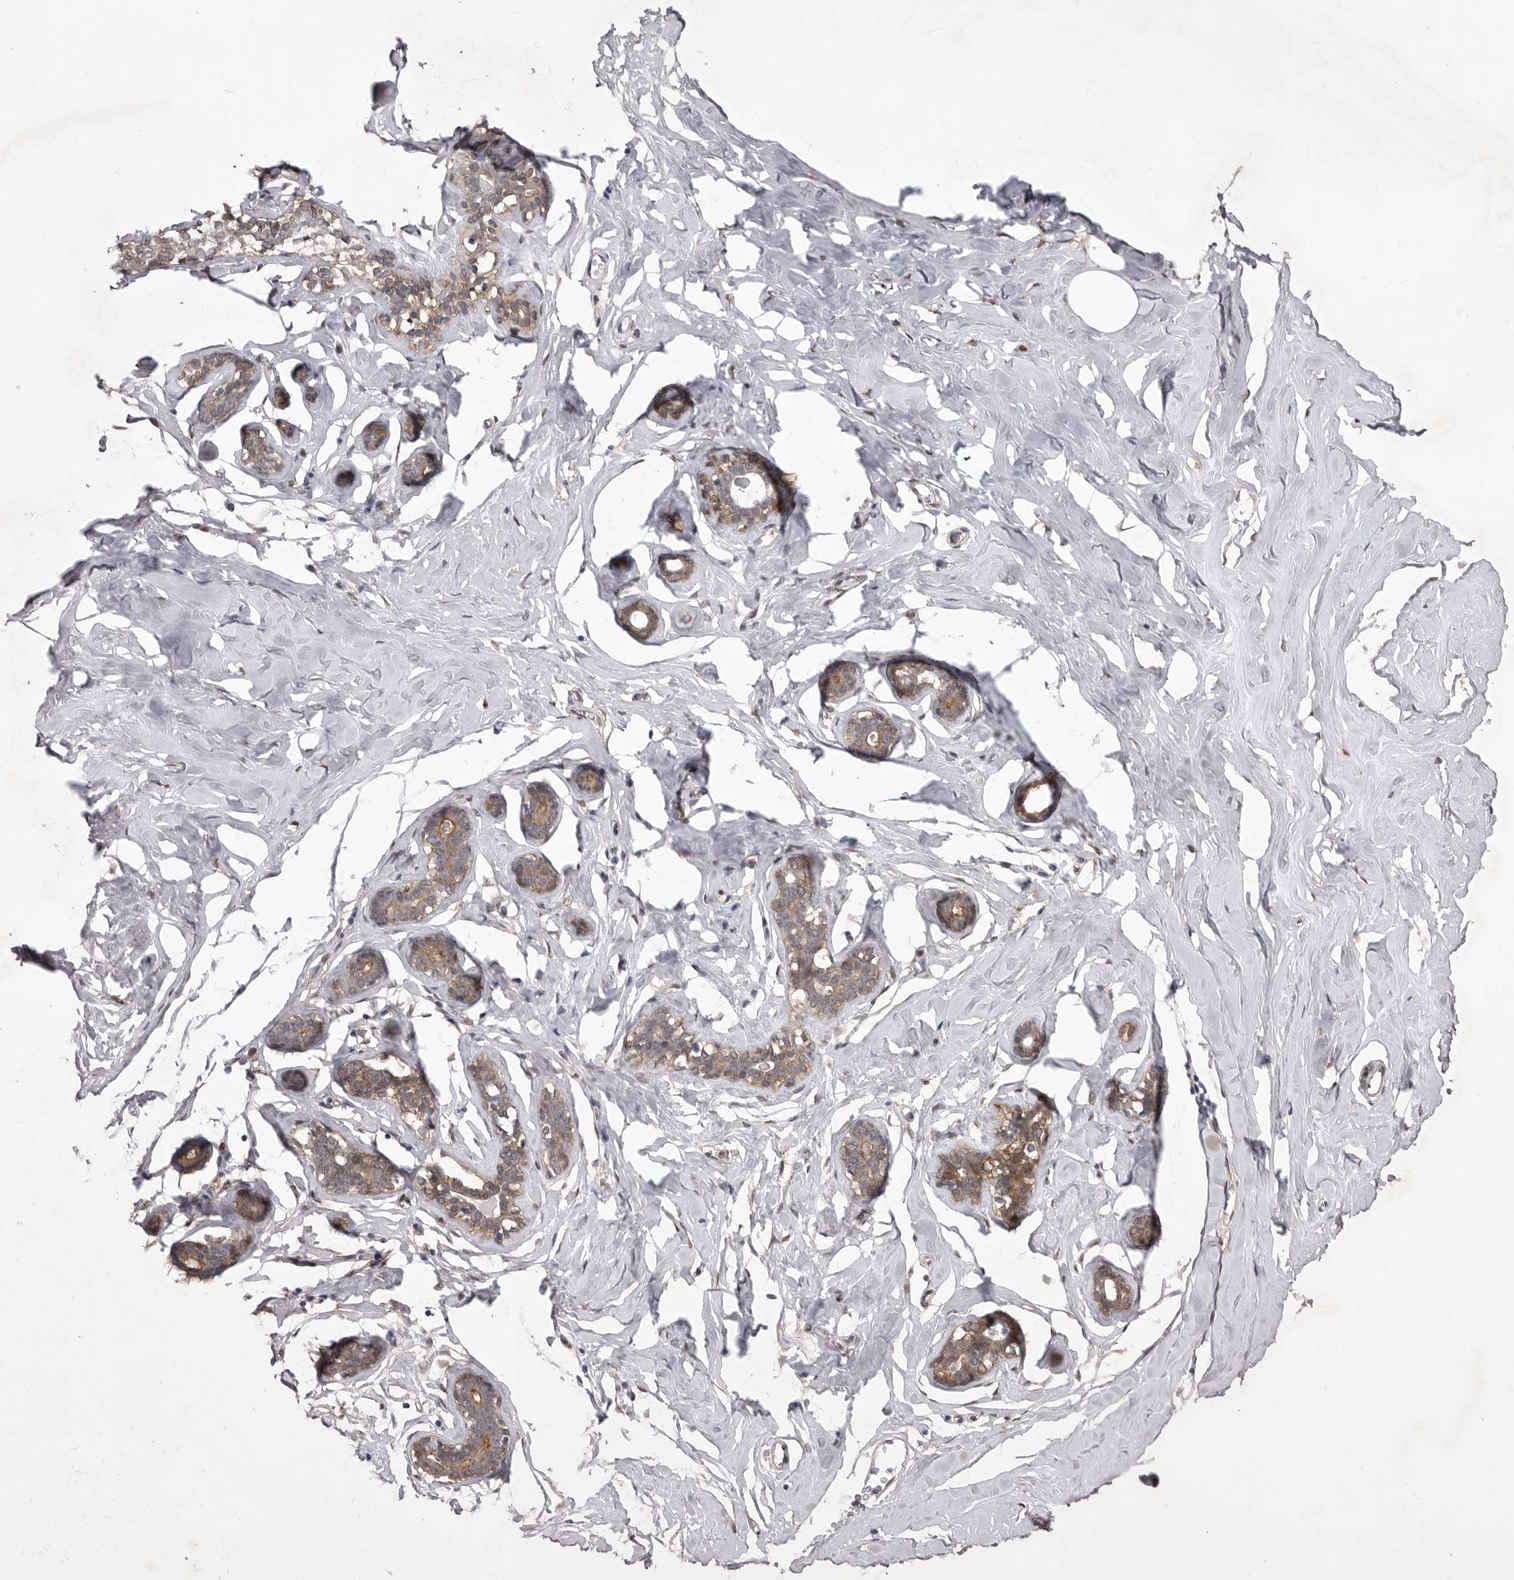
{"staining": {"intensity": "moderate", "quantity": ">75%", "location": "cytoplasmic/membranous"}, "tissue": "adipose tissue", "cell_type": "Adipocytes", "image_type": "normal", "snomed": [{"axis": "morphology", "description": "Normal tissue, NOS"}, {"axis": "morphology", "description": "Fibrosis, NOS"}, {"axis": "topography", "description": "Breast"}, {"axis": "topography", "description": "Adipose tissue"}], "caption": "IHC image of benign human adipose tissue stained for a protein (brown), which exhibits medium levels of moderate cytoplasmic/membranous expression in about >75% of adipocytes.", "gene": "ABL1", "patient": {"sex": "female", "age": 39}}